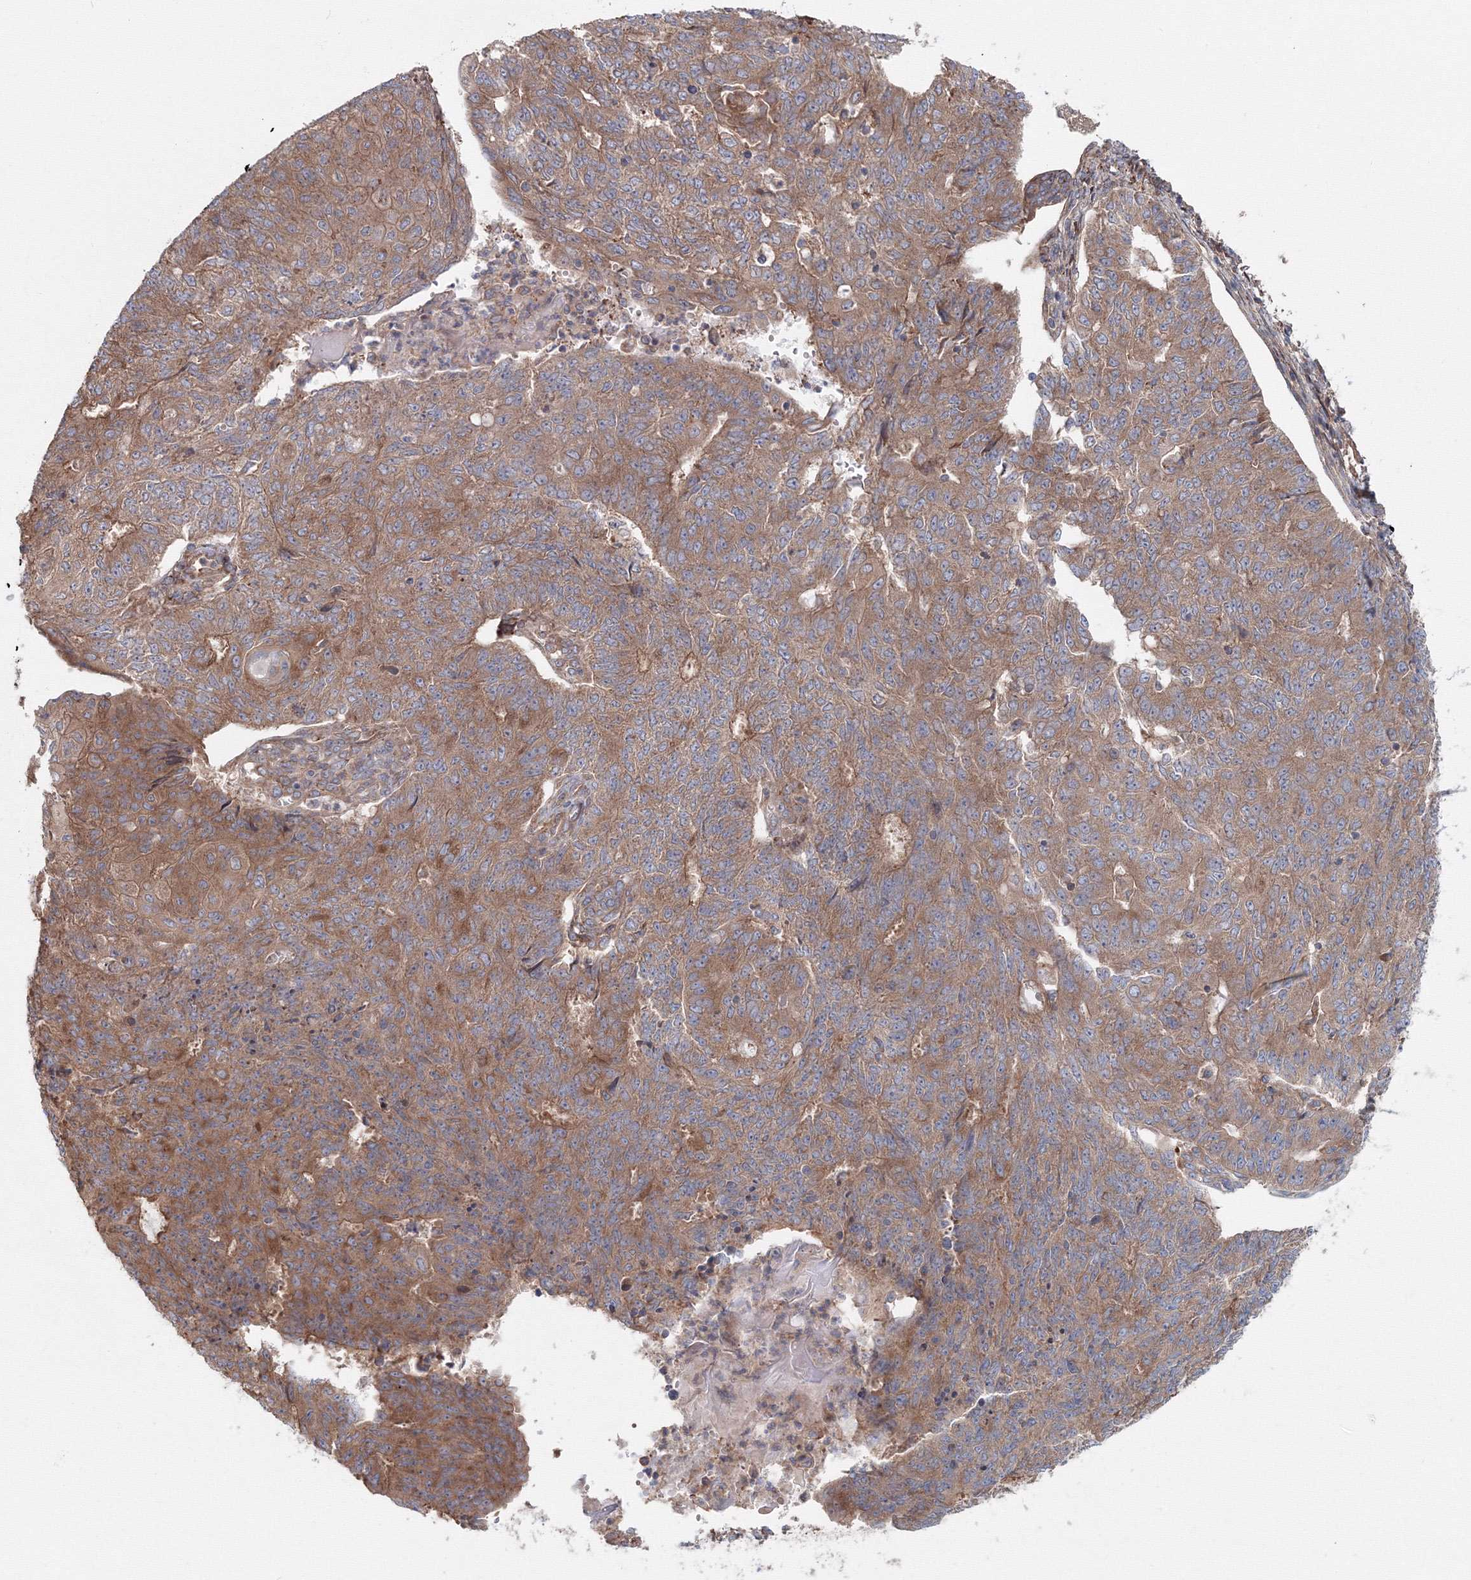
{"staining": {"intensity": "moderate", "quantity": ">75%", "location": "cytoplasmic/membranous"}, "tissue": "endometrial cancer", "cell_type": "Tumor cells", "image_type": "cancer", "snomed": [{"axis": "morphology", "description": "Adenocarcinoma, NOS"}, {"axis": "topography", "description": "Endometrium"}], "caption": "Human endometrial adenocarcinoma stained with a brown dye demonstrates moderate cytoplasmic/membranous positive staining in about >75% of tumor cells.", "gene": "EXOC1", "patient": {"sex": "female", "age": 32}}